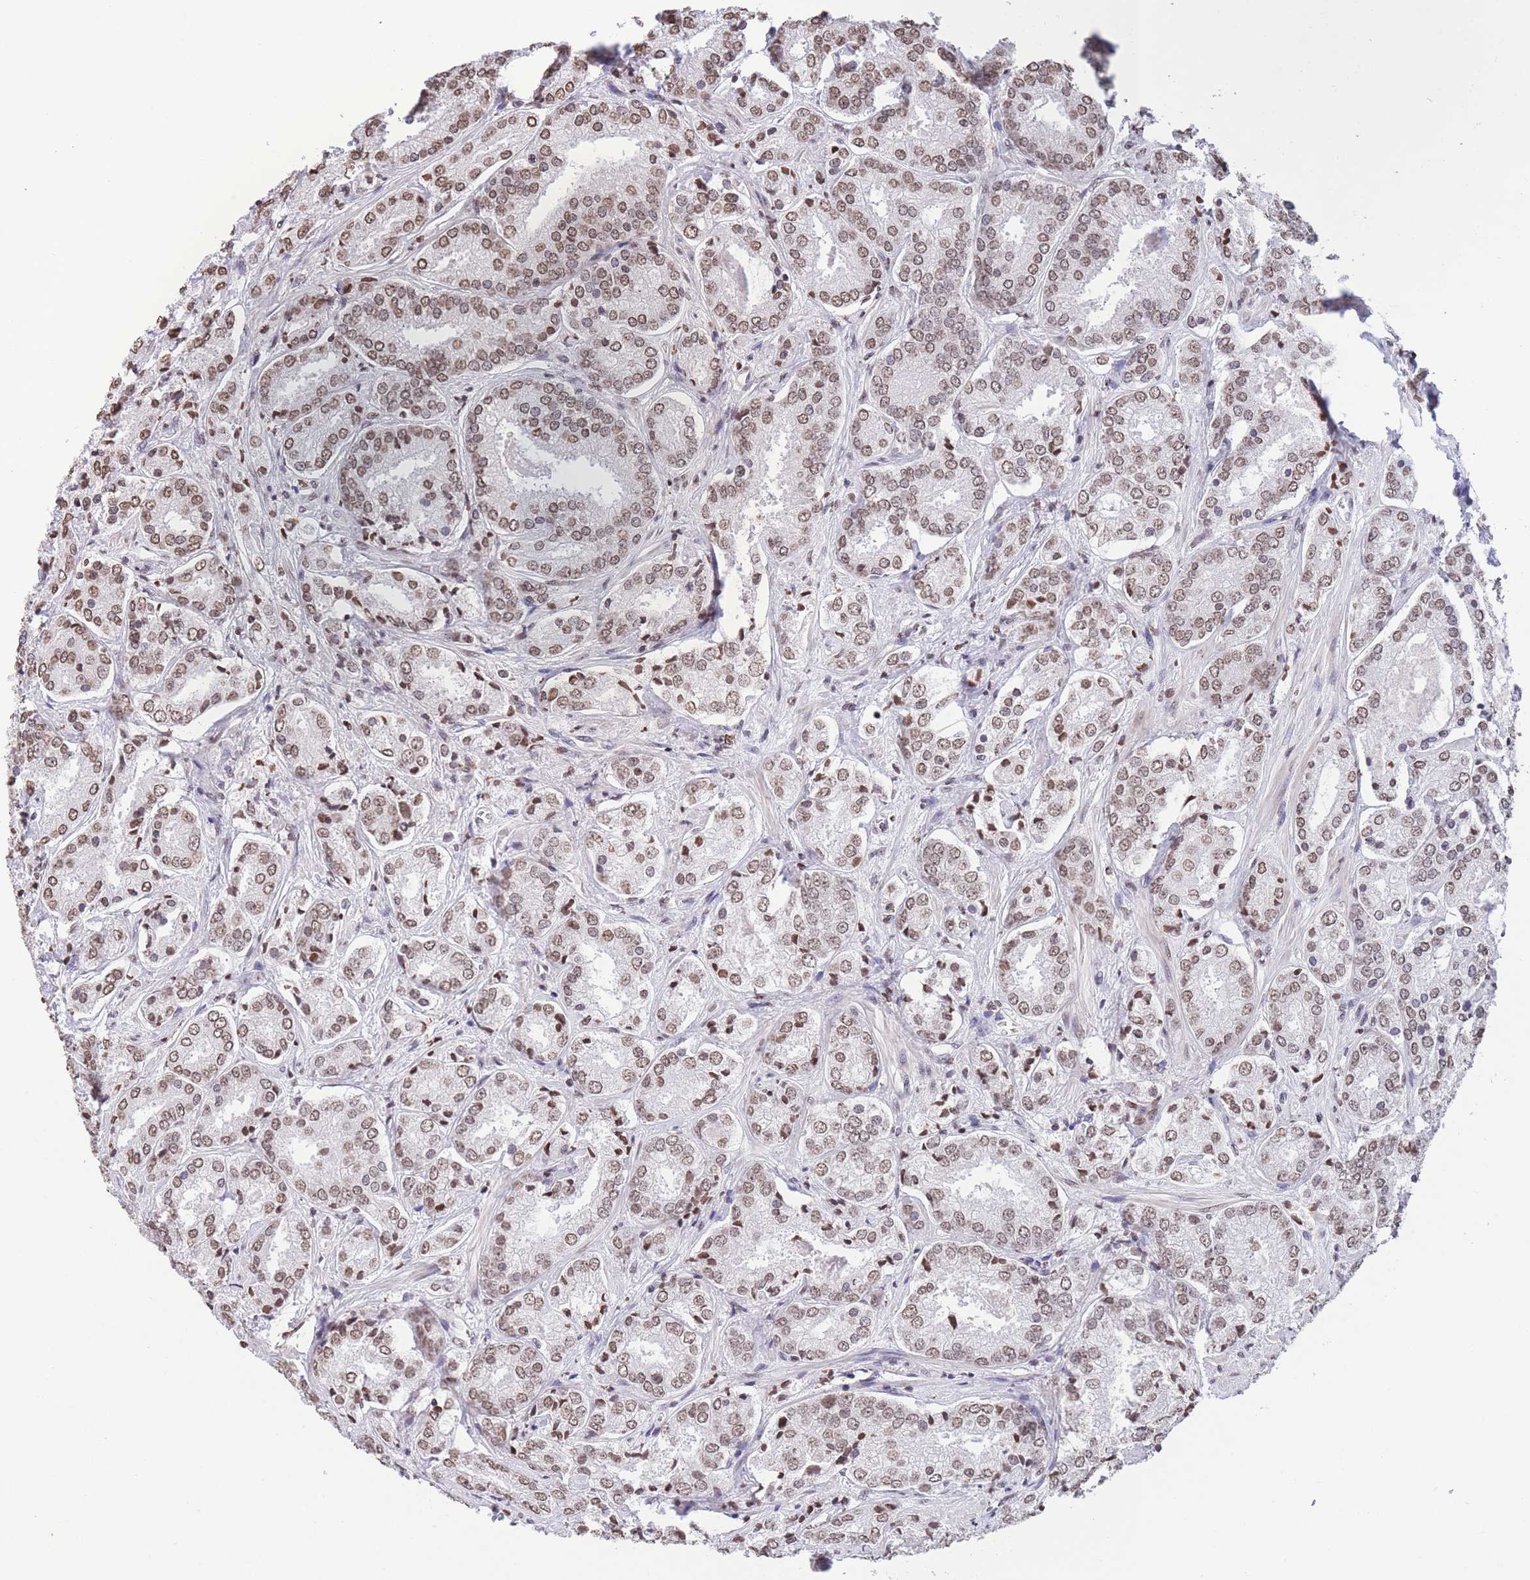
{"staining": {"intensity": "moderate", "quantity": ">75%", "location": "nuclear"}, "tissue": "prostate cancer", "cell_type": "Tumor cells", "image_type": "cancer", "snomed": [{"axis": "morphology", "description": "Adenocarcinoma, High grade"}, {"axis": "topography", "description": "Prostate"}], "caption": "DAB (3,3'-diaminobenzidine) immunohistochemical staining of human prostate high-grade adenocarcinoma shows moderate nuclear protein staining in approximately >75% of tumor cells.", "gene": "H2BC11", "patient": {"sex": "male", "age": 63}}